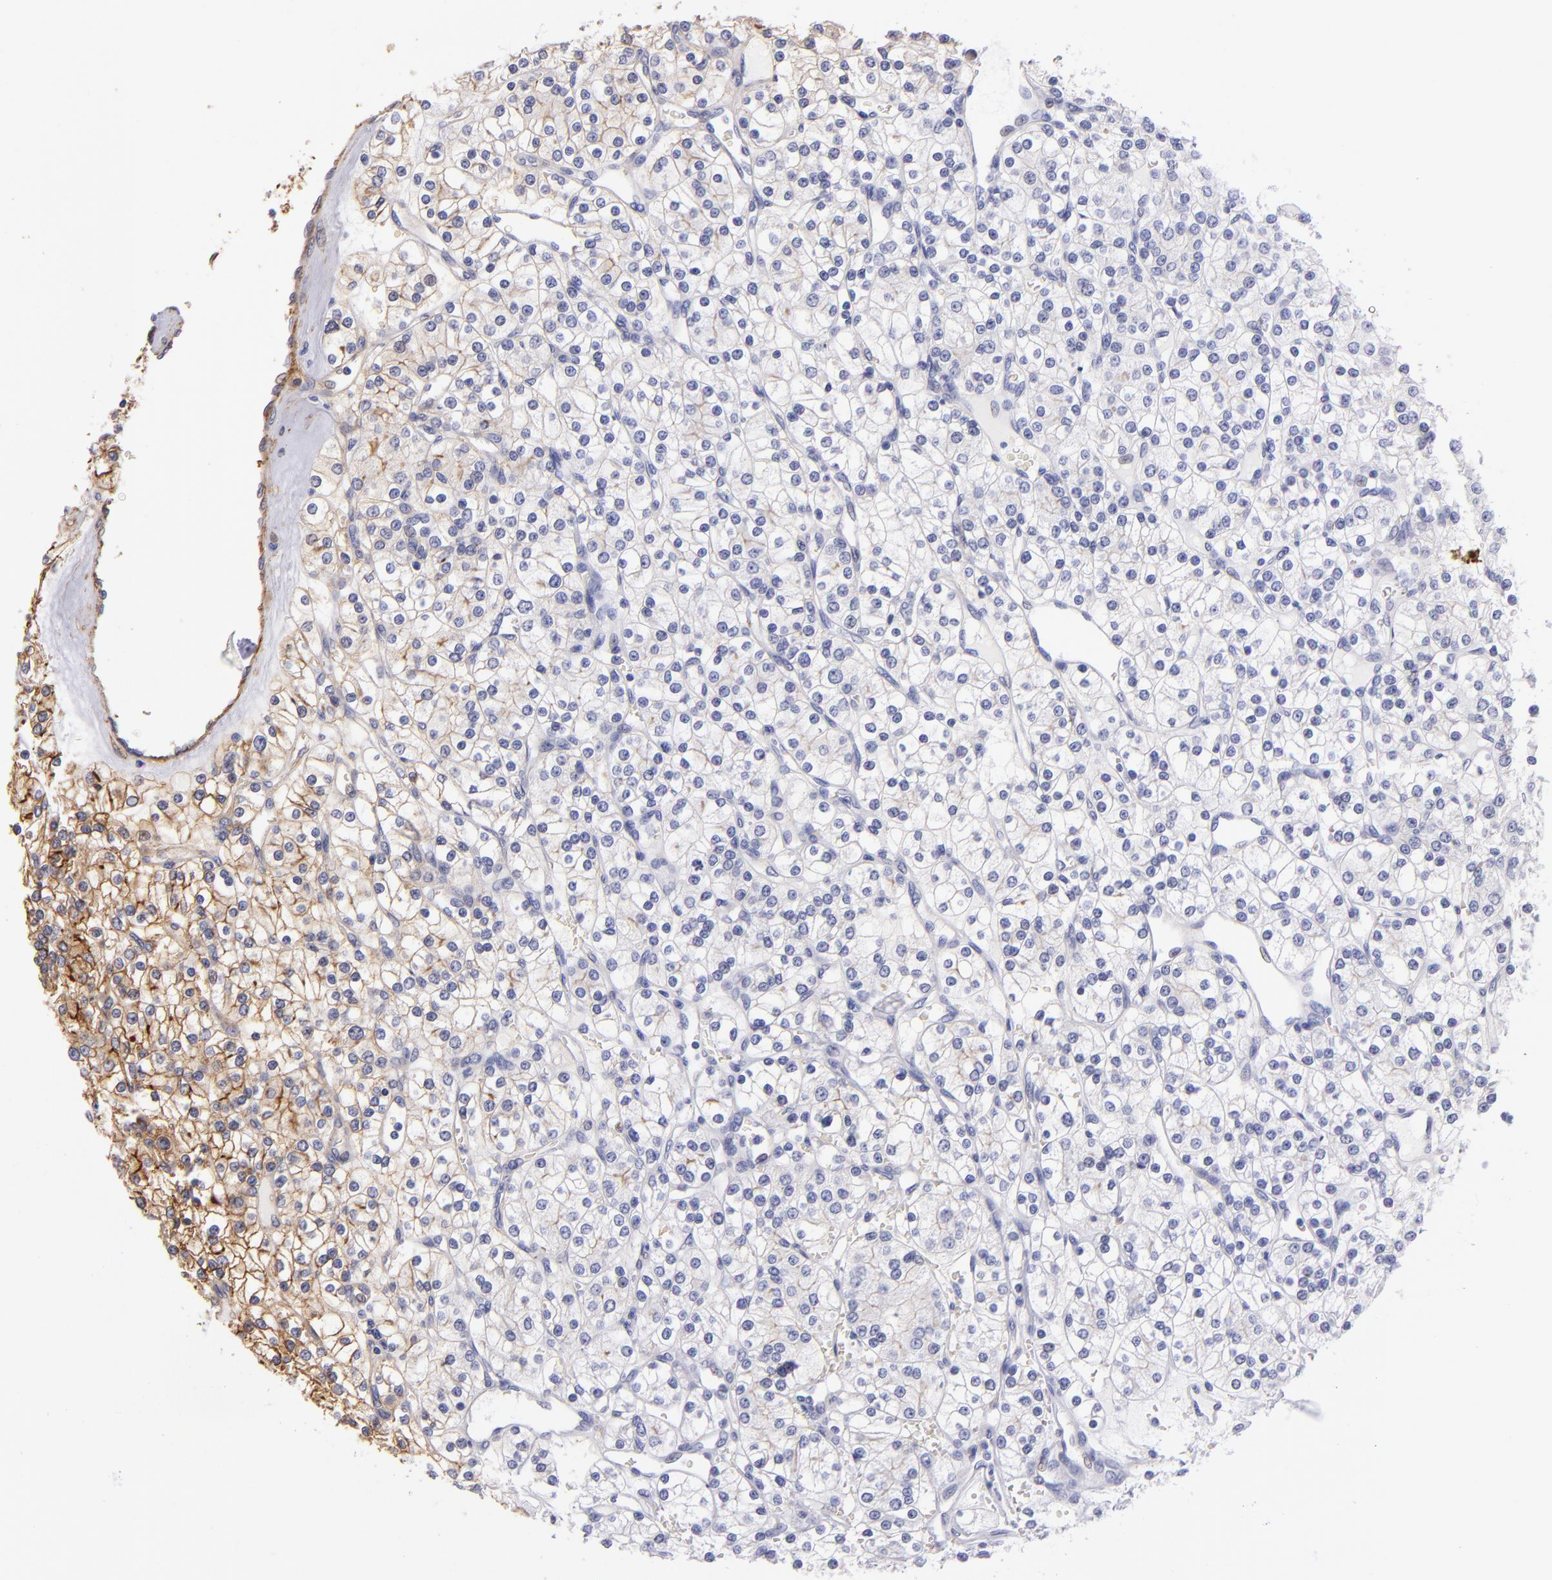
{"staining": {"intensity": "moderate", "quantity": "25%-75%", "location": "cytoplasmic/membranous"}, "tissue": "renal cancer", "cell_type": "Tumor cells", "image_type": "cancer", "snomed": [{"axis": "morphology", "description": "Adenocarcinoma, NOS"}, {"axis": "topography", "description": "Kidney"}], "caption": "Tumor cells exhibit moderate cytoplasmic/membranous expression in about 25%-75% of cells in renal cancer. The staining was performed using DAB (3,3'-diaminobenzidine) to visualize the protein expression in brown, while the nuclei were stained in blue with hematoxylin (Magnification: 20x).", "gene": "CD151", "patient": {"sex": "female", "age": 62}}